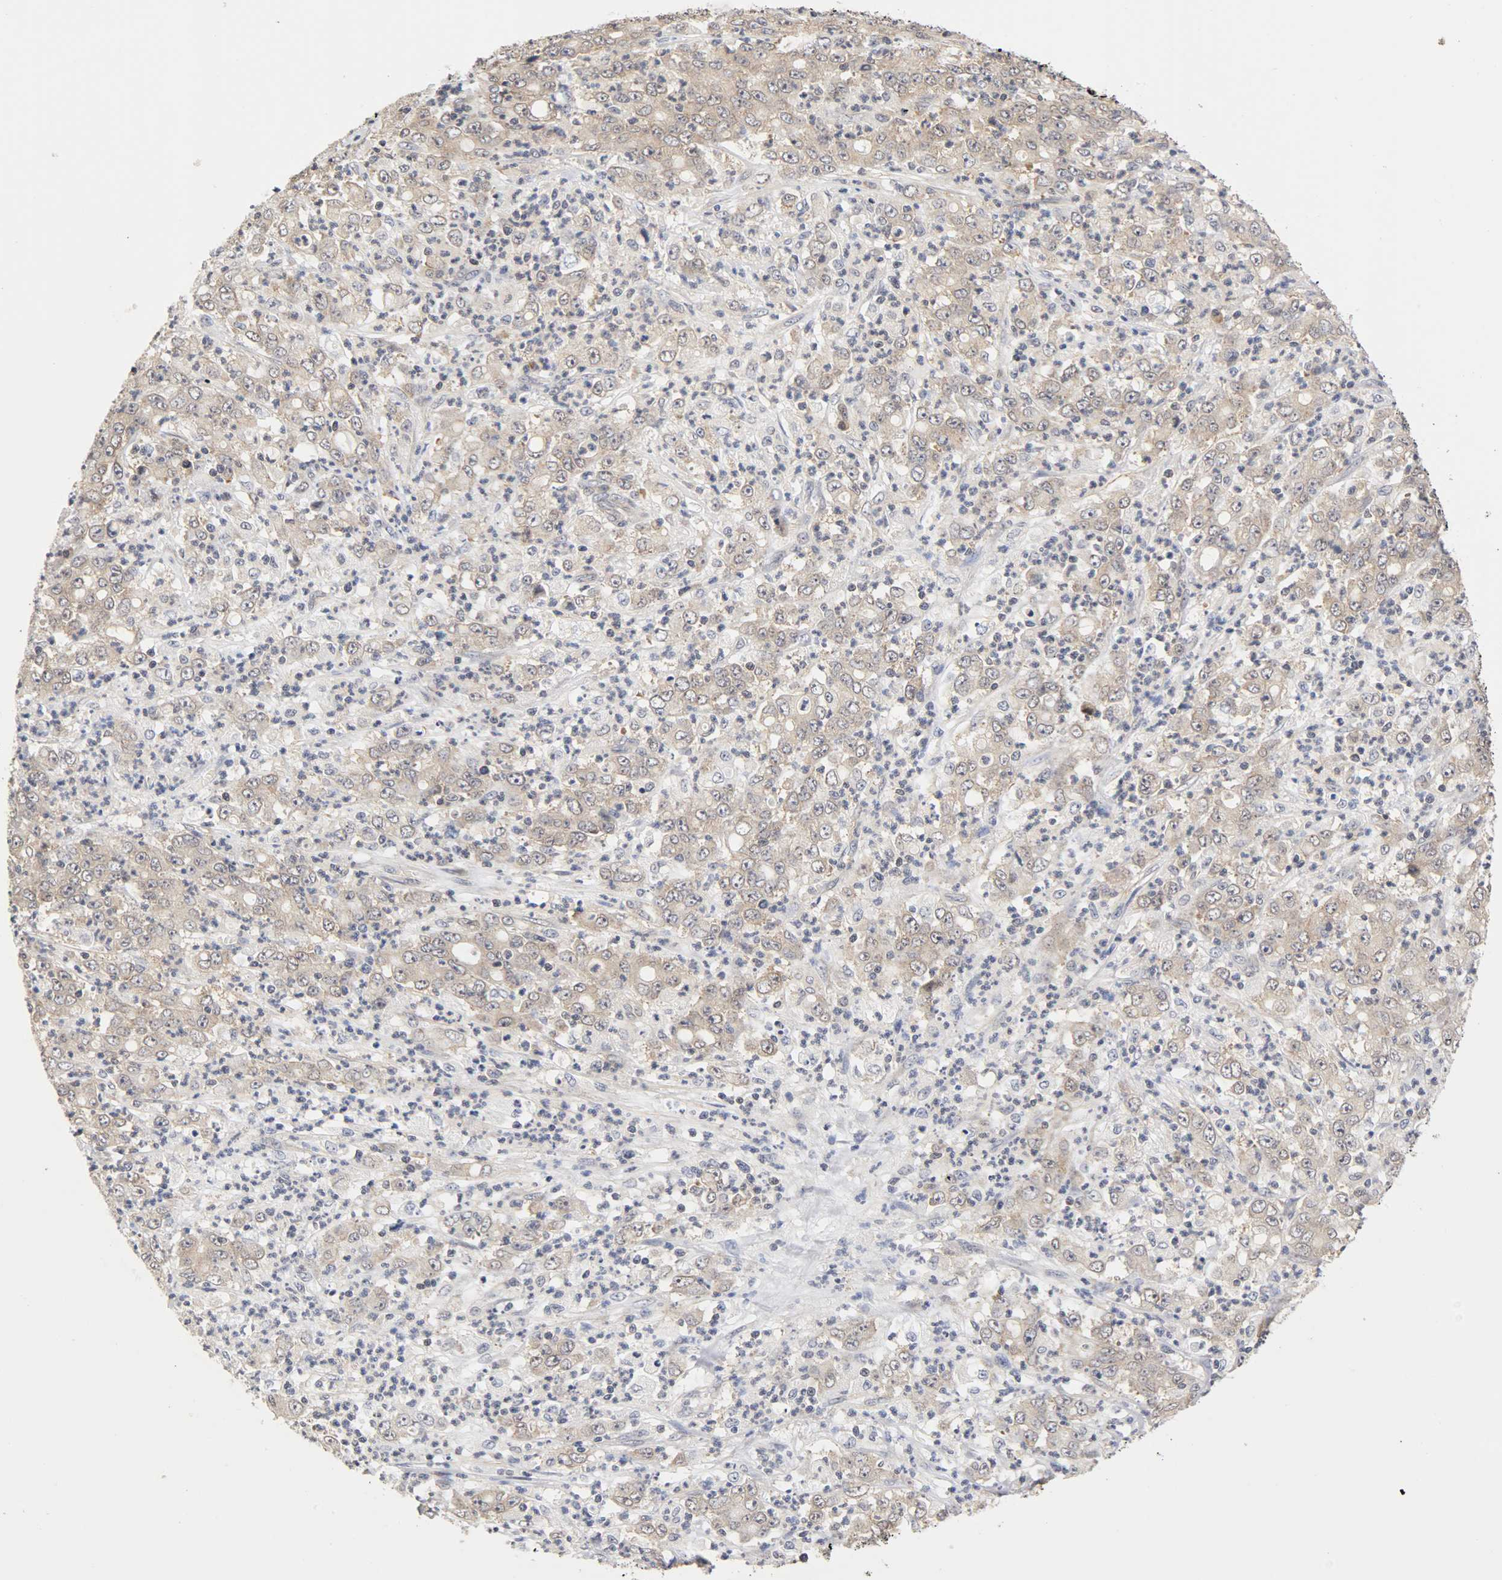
{"staining": {"intensity": "weak", "quantity": "25%-75%", "location": "cytoplasmic/membranous"}, "tissue": "stomach cancer", "cell_type": "Tumor cells", "image_type": "cancer", "snomed": [{"axis": "morphology", "description": "Adenocarcinoma, NOS"}, {"axis": "topography", "description": "Stomach, lower"}], "caption": "Stomach cancer tissue demonstrates weak cytoplasmic/membranous staining in about 25%-75% of tumor cells", "gene": "UBE2M", "patient": {"sex": "female", "age": 71}}